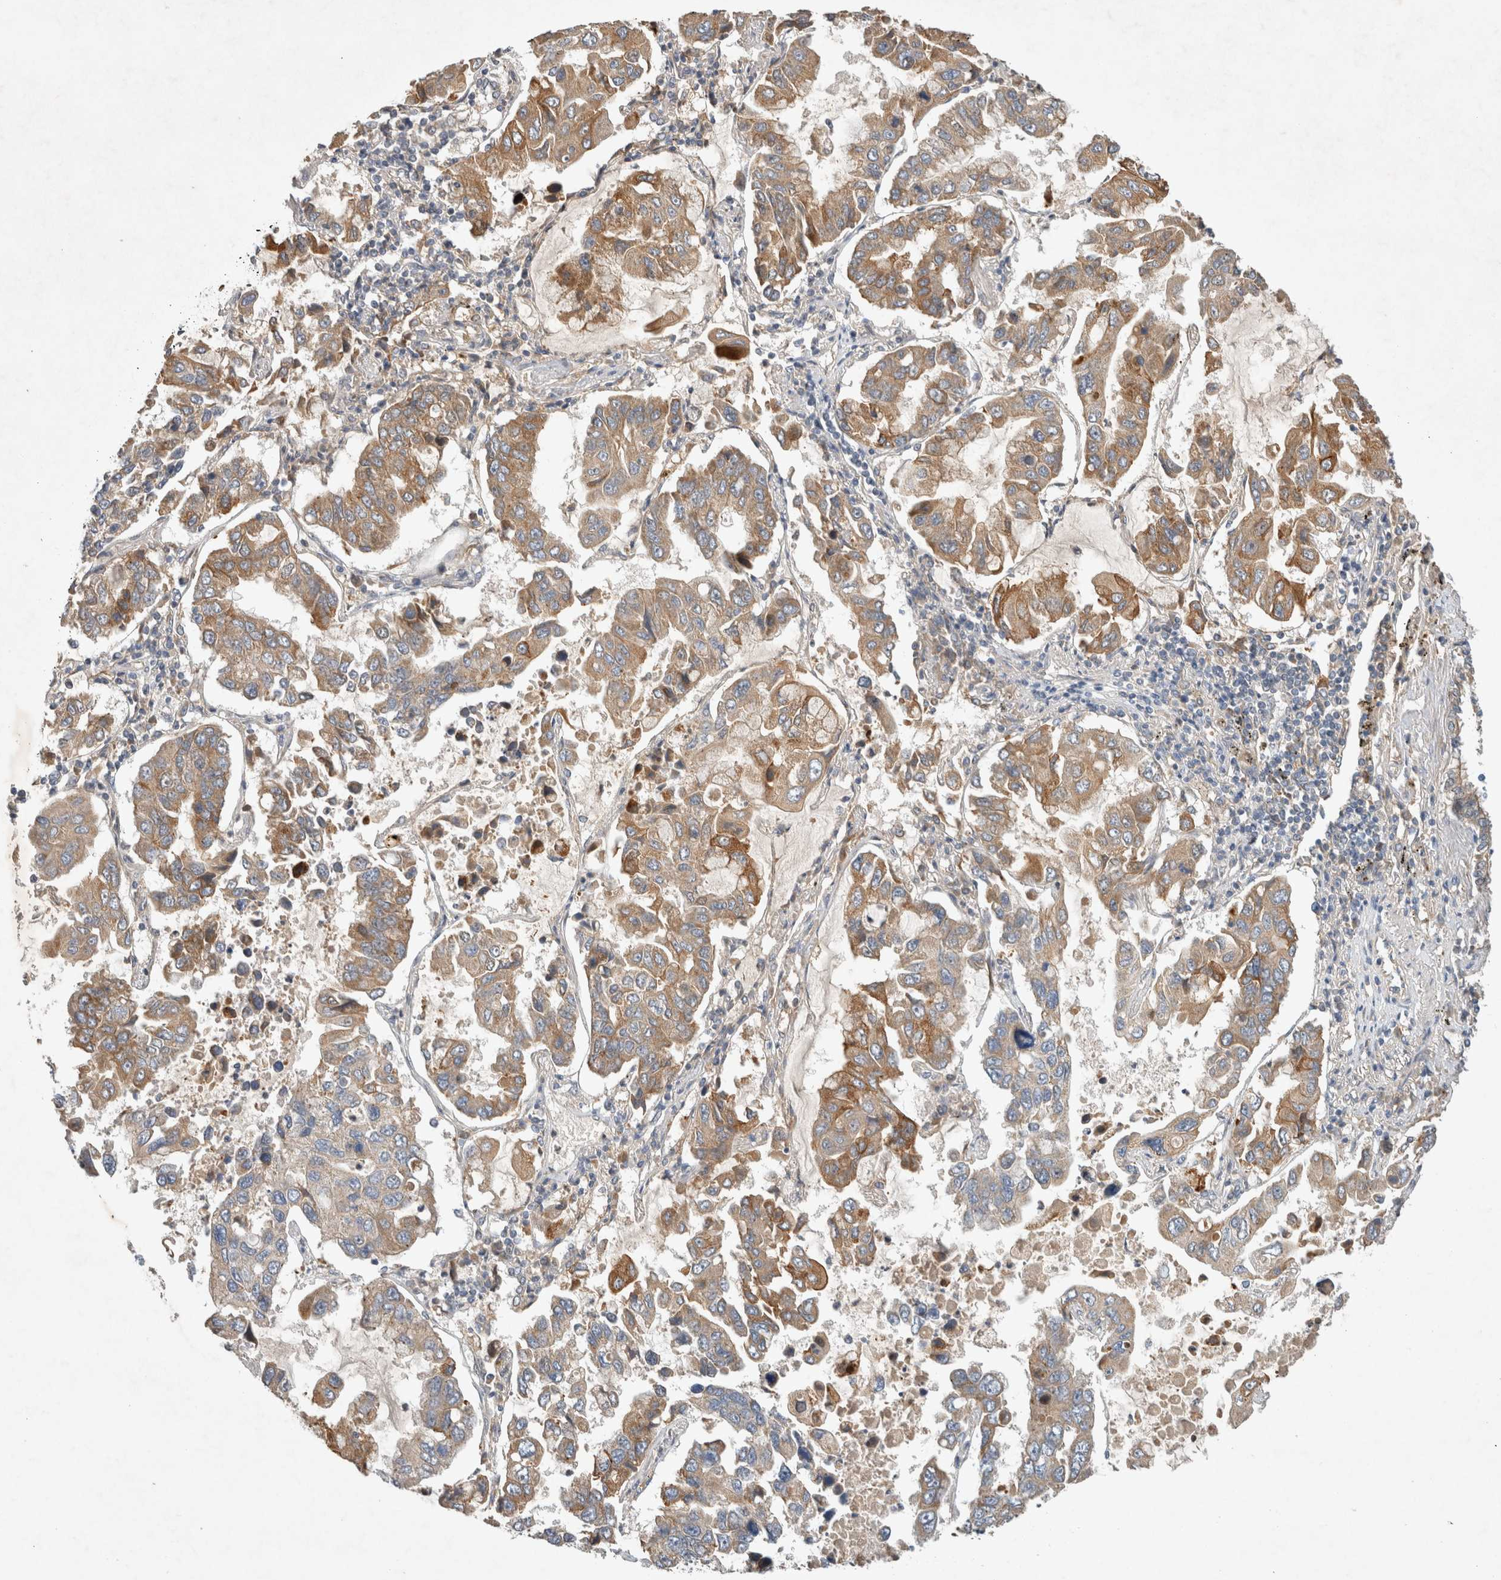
{"staining": {"intensity": "moderate", "quantity": ">75%", "location": "cytoplasmic/membranous"}, "tissue": "lung cancer", "cell_type": "Tumor cells", "image_type": "cancer", "snomed": [{"axis": "morphology", "description": "Adenocarcinoma, NOS"}, {"axis": "topography", "description": "Lung"}], "caption": "Immunohistochemical staining of human lung cancer (adenocarcinoma) shows medium levels of moderate cytoplasmic/membranous protein expression in about >75% of tumor cells.", "gene": "ARMC9", "patient": {"sex": "male", "age": 64}}